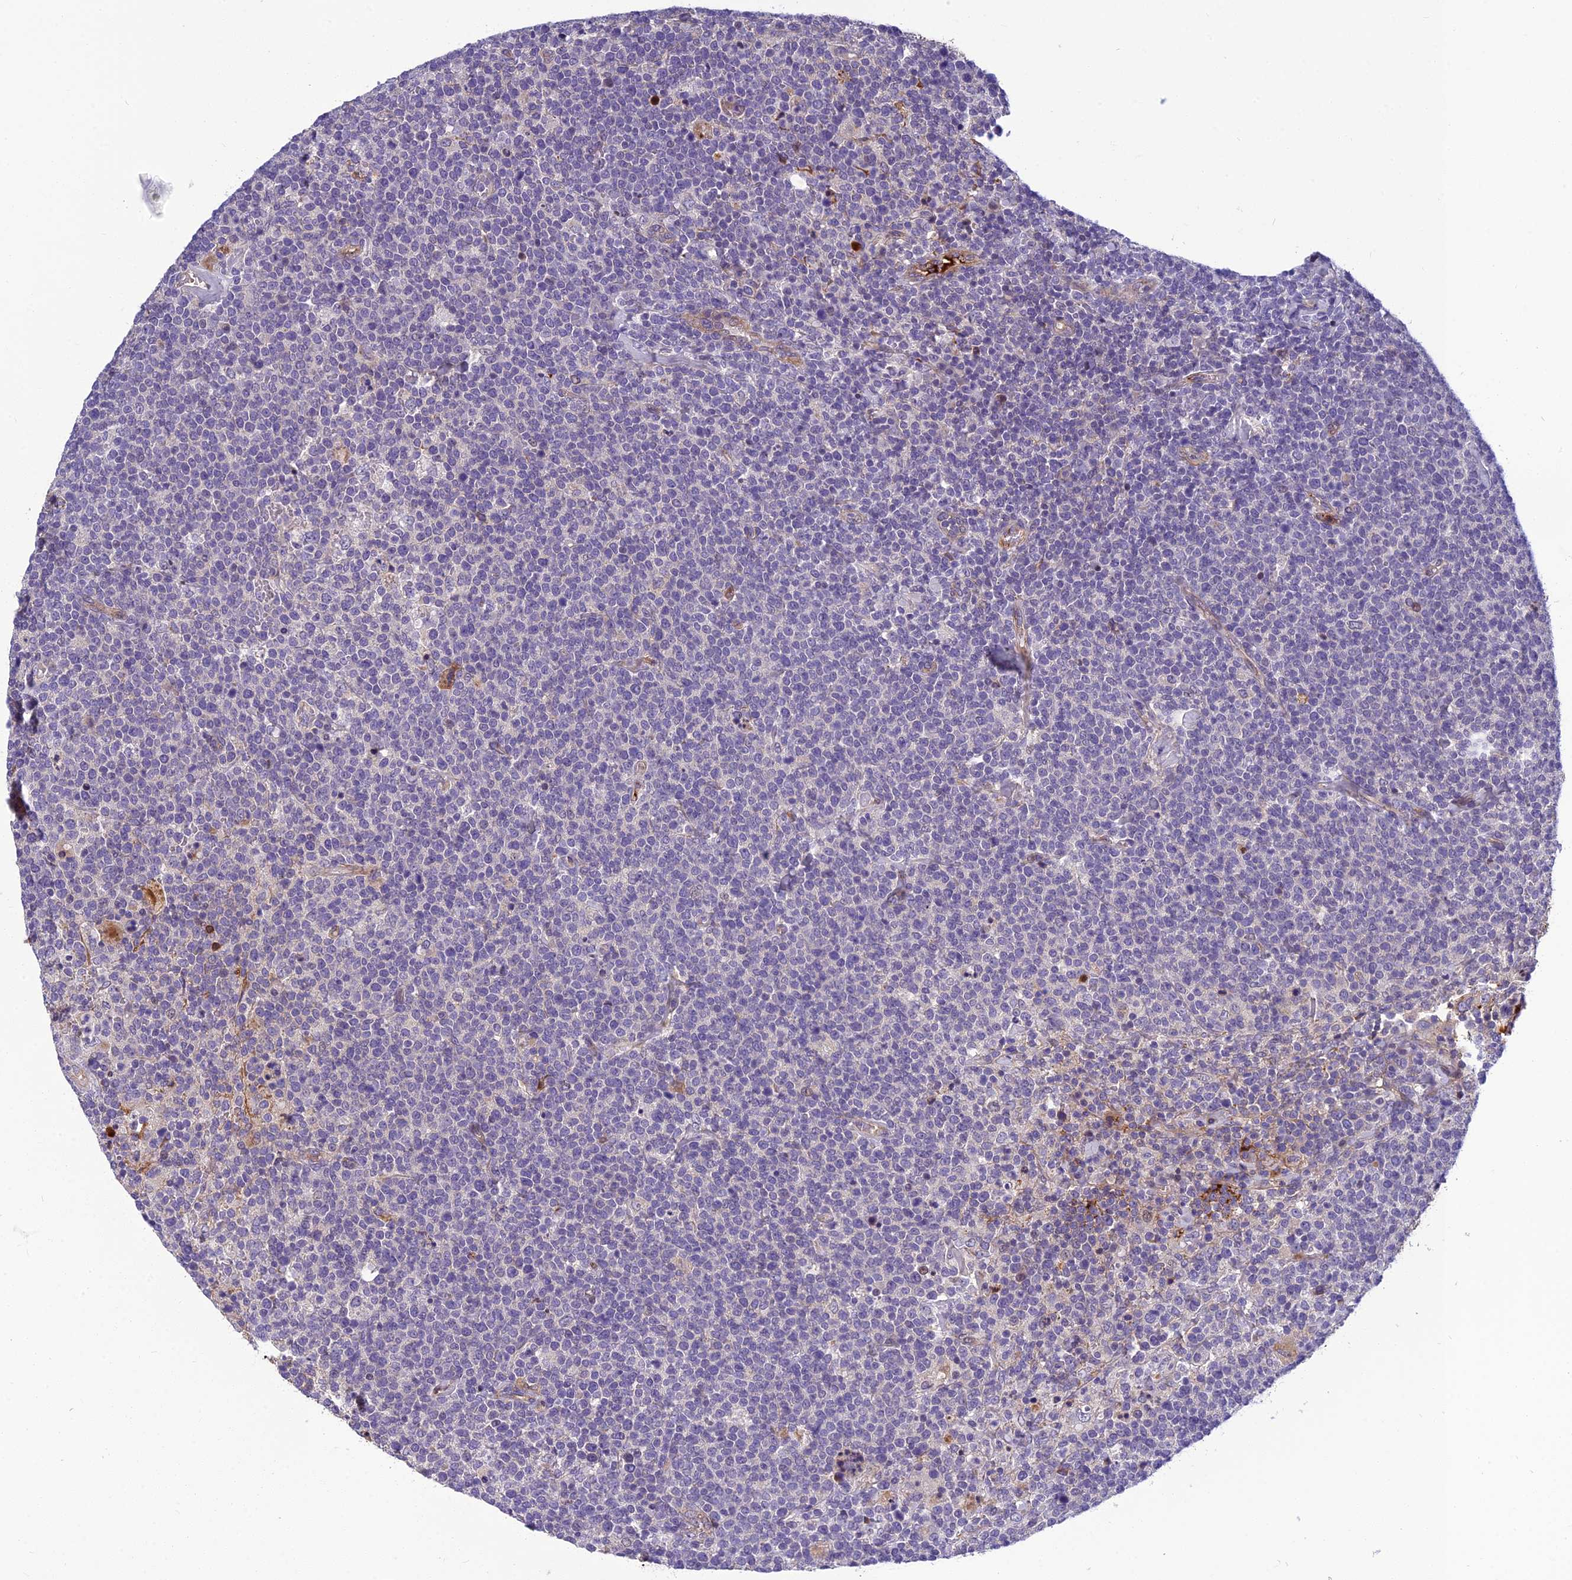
{"staining": {"intensity": "negative", "quantity": "none", "location": "none"}, "tissue": "lymphoma", "cell_type": "Tumor cells", "image_type": "cancer", "snomed": [{"axis": "morphology", "description": "Malignant lymphoma, non-Hodgkin's type, High grade"}, {"axis": "topography", "description": "Lymph node"}], "caption": "High magnification brightfield microscopy of high-grade malignant lymphoma, non-Hodgkin's type stained with DAB (3,3'-diaminobenzidine) (brown) and counterstained with hematoxylin (blue): tumor cells show no significant positivity. The staining is performed using DAB (3,3'-diaminobenzidine) brown chromogen with nuclei counter-stained in using hematoxylin.", "gene": "CLEC11A", "patient": {"sex": "male", "age": 61}}